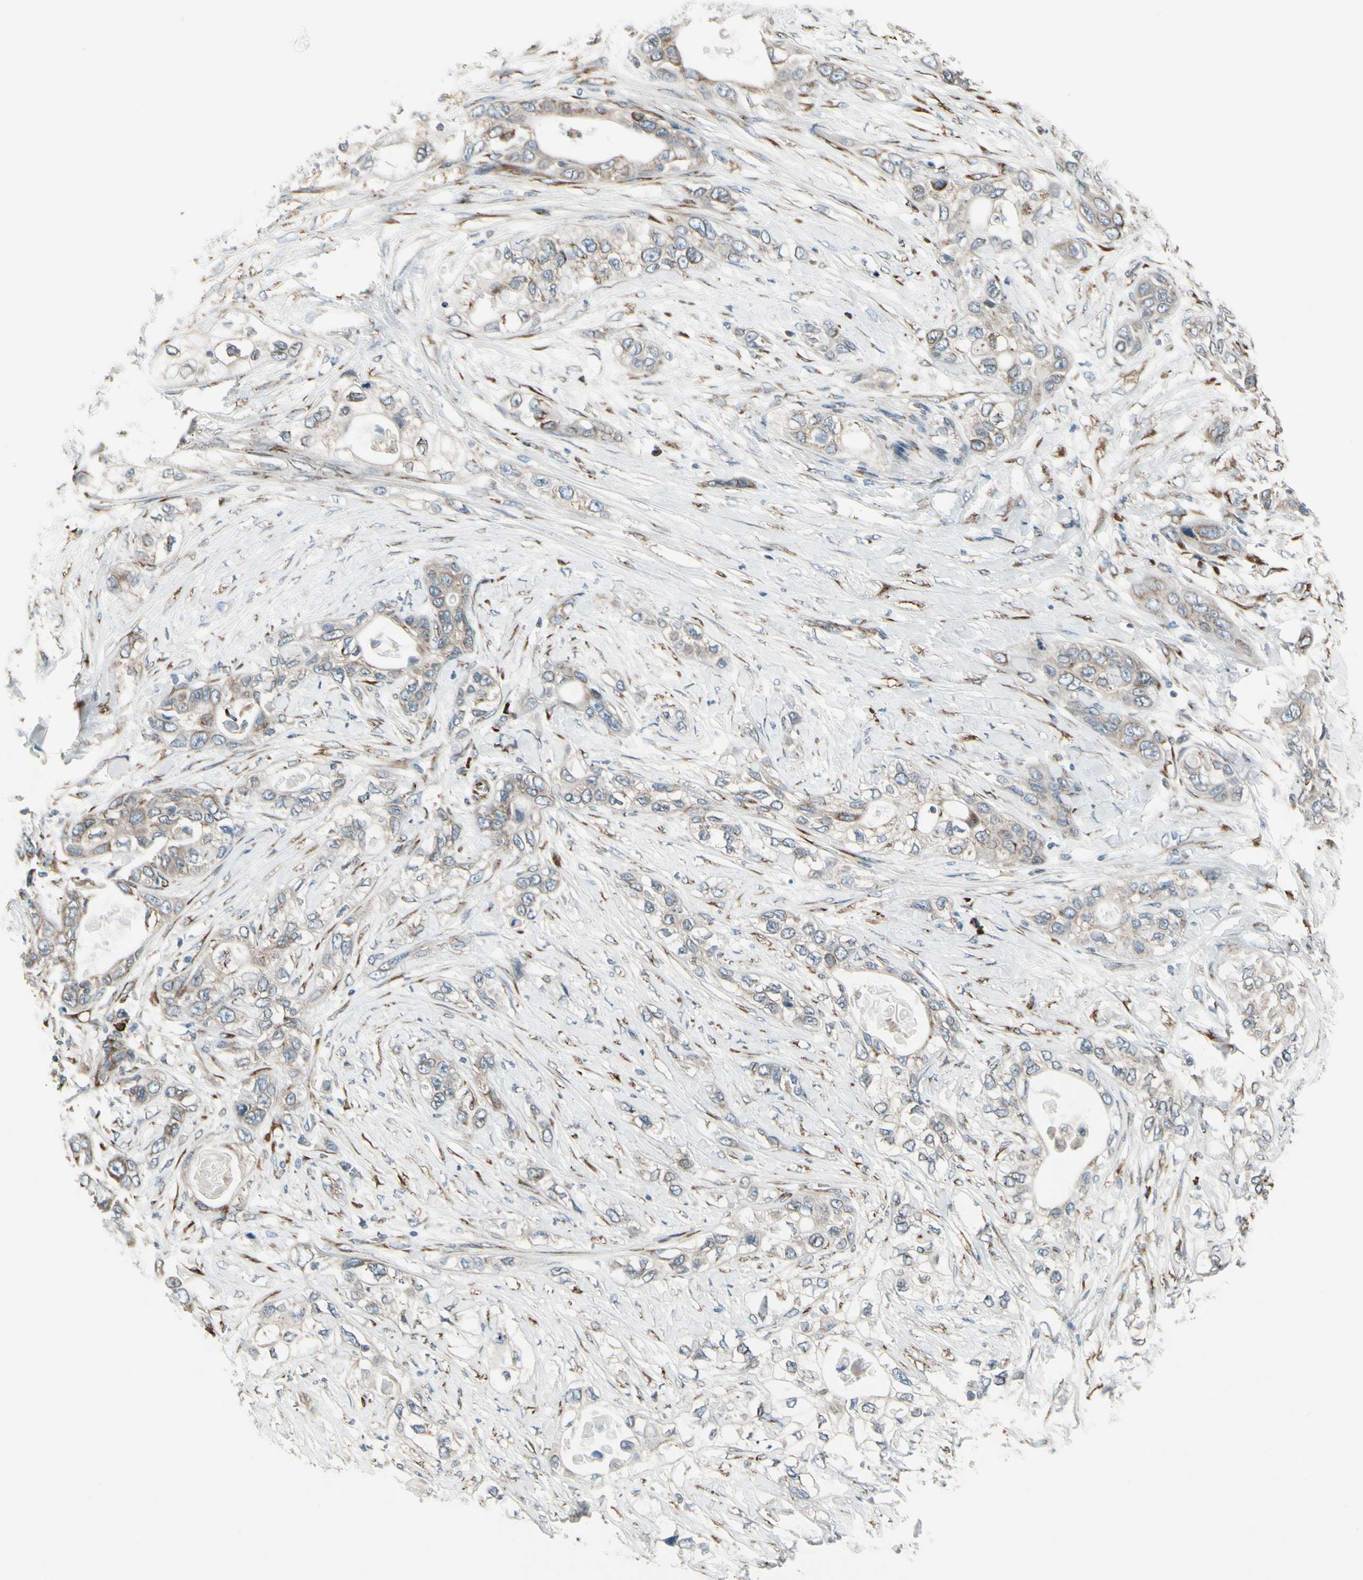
{"staining": {"intensity": "weak", "quantity": ">75%", "location": "cytoplasmic/membranous"}, "tissue": "pancreatic cancer", "cell_type": "Tumor cells", "image_type": "cancer", "snomed": [{"axis": "morphology", "description": "Adenocarcinoma, NOS"}, {"axis": "topography", "description": "Pancreas"}], "caption": "IHC staining of pancreatic cancer, which shows low levels of weak cytoplasmic/membranous expression in approximately >75% of tumor cells indicating weak cytoplasmic/membranous protein expression. The staining was performed using DAB (3,3'-diaminobenzidine) (brown) for protein detection and nuclei were counterstained in hematoxylin (blue).", "gene": "FNDC3A", "patient": {"sex": "female", "age": 70}}